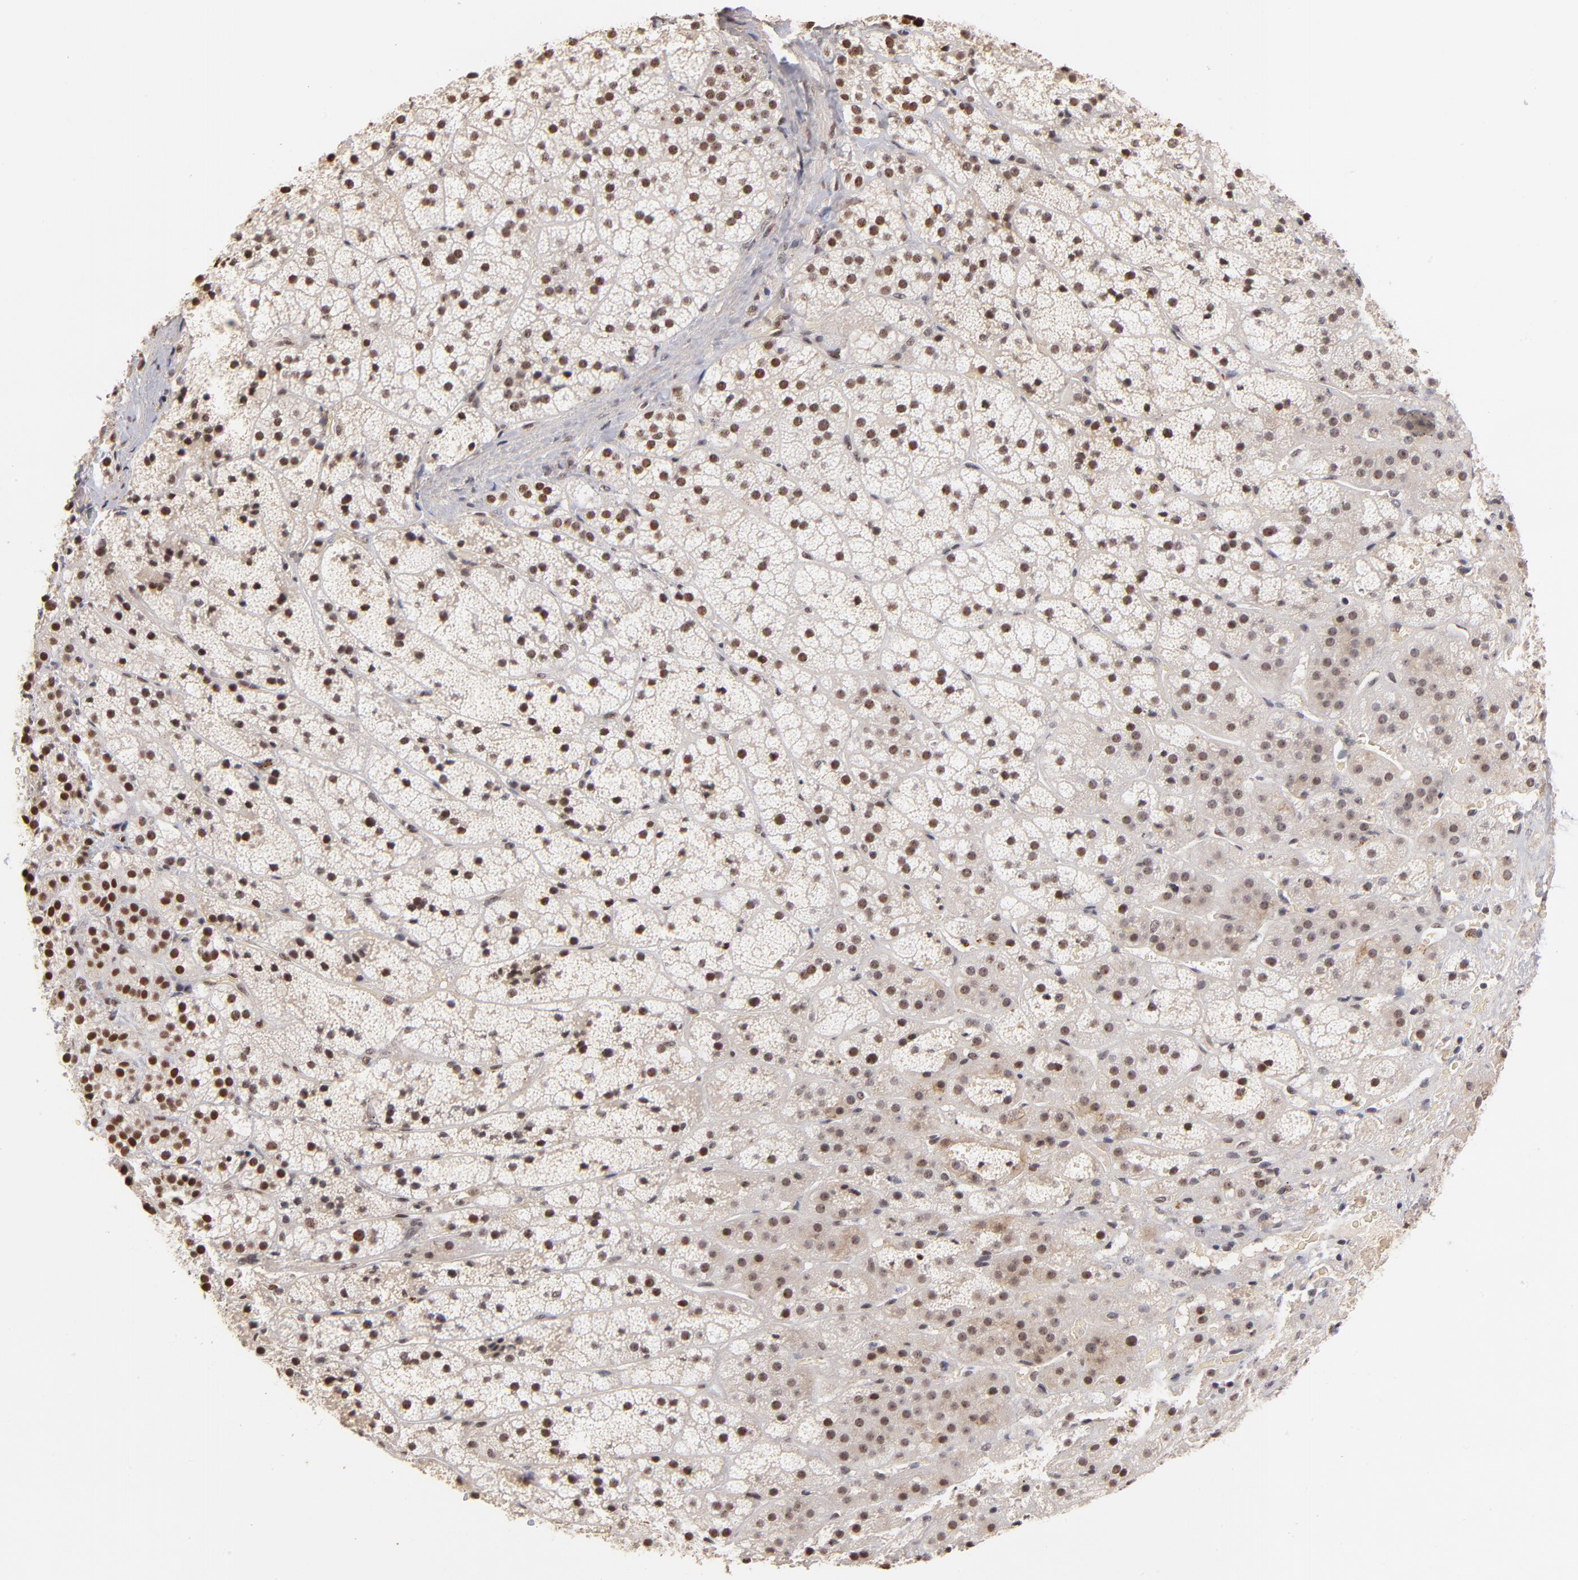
{"staining": {"intensity": "strong", "quantity": ">75%", "location": "nuclear"}, "tissue": "adrenal gland", "cell_type": "Glandular cells", "image_type": "normal", "snomed": [{"axis": "morphology", "description": "Normal tissue, NOS"}, {"axis": "topography", "description": "Adrenal gland"}], "caption": "A brown stain labels strong nuclear positivity of a protein in glandular cells of benign adrenal gland. The protein is stained brown, and the nuclei are stained in blue (DAB IHC with brightfield microscopy, high magnification).", "gene": "ZNF146", "patient": {"sex": "female", "age": 44}}